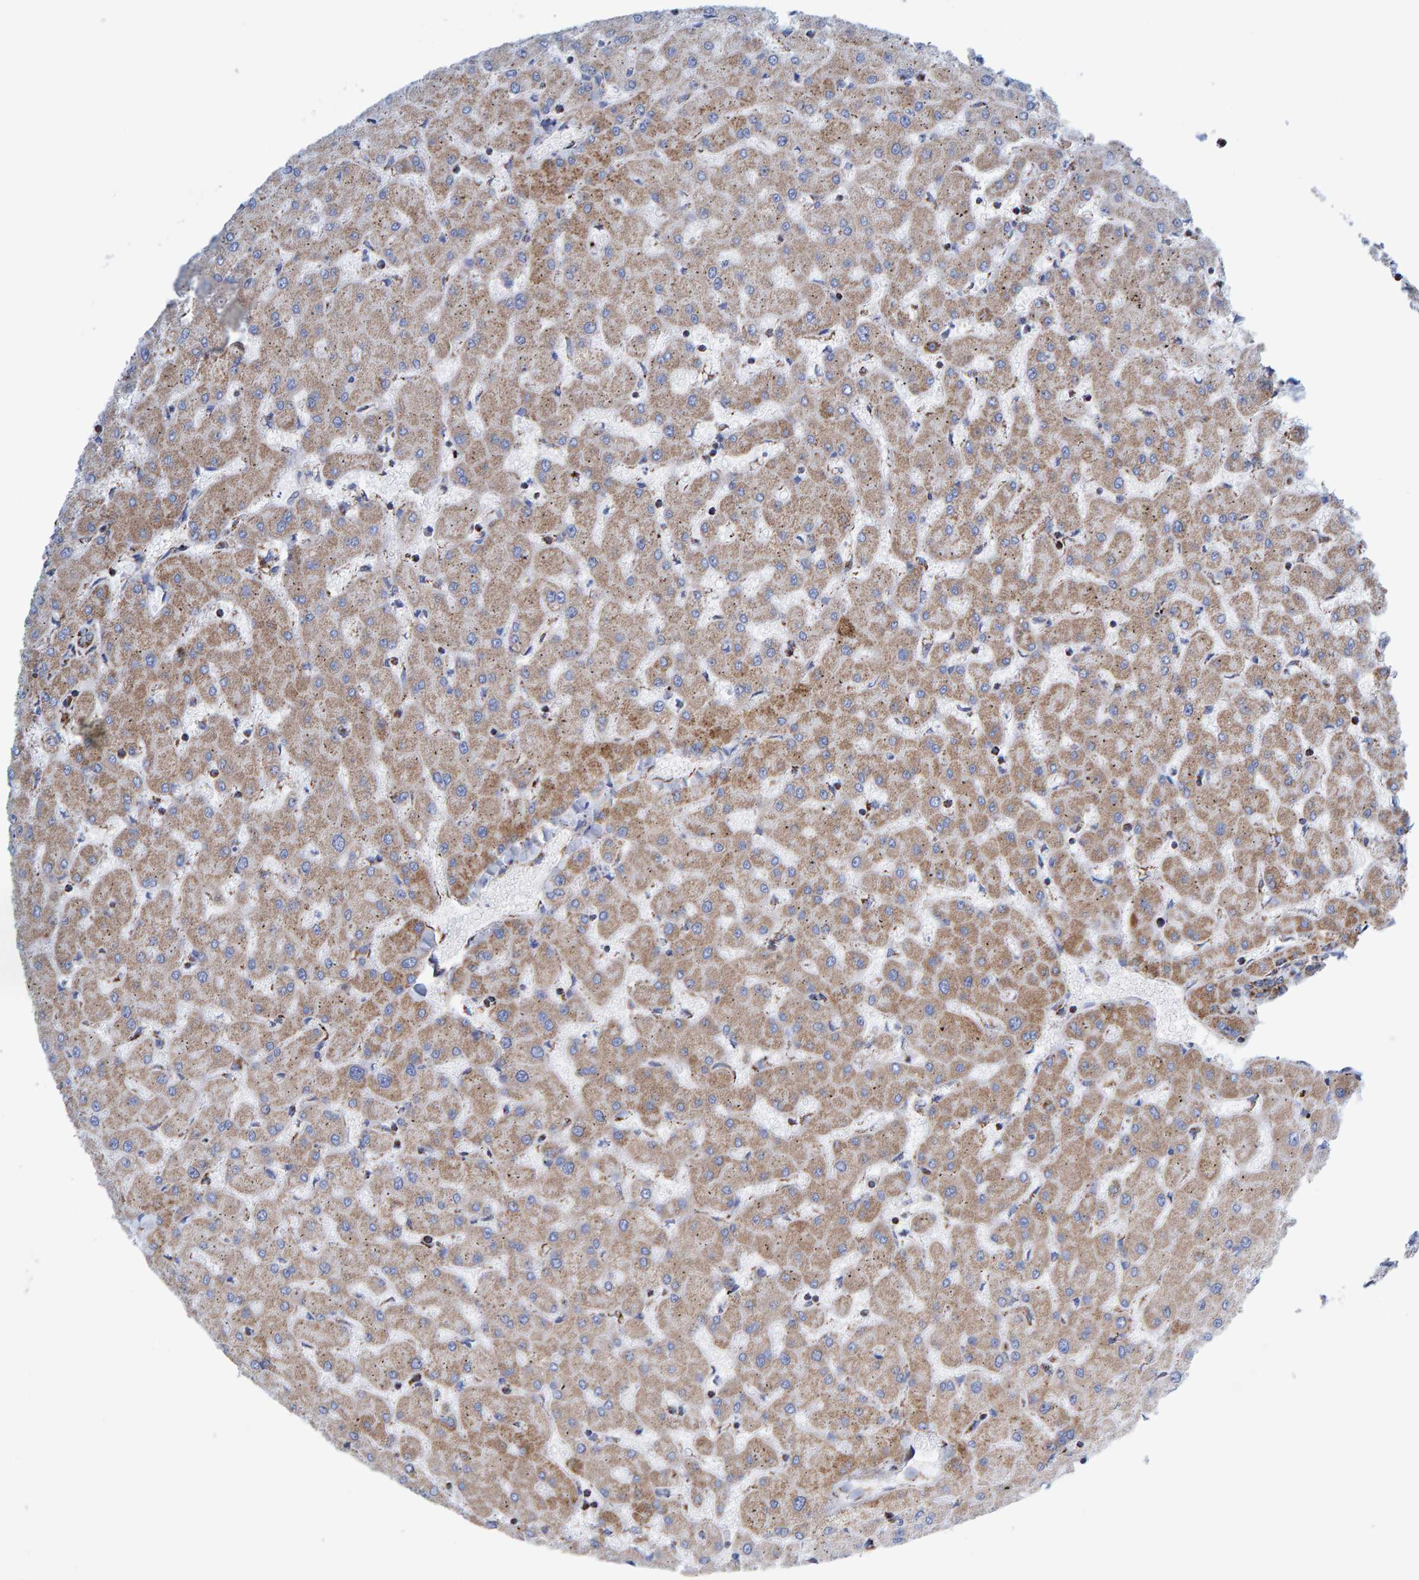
{"staining": {"intensity": "moderate", "quantity": ">75%", "location": "cytoplasmic/membranous"}, "tissue": "liver", "cell_type": "Cholangiocytes", "image_type": "normal", "snomed": [{"axis": "morphology", "description": "Normal tissue, NOS"}, {"axis": "topography", "description": "Liver"}], "caption": "The histopathology image reveals immunohistochemical staining of unremarkable liver. There is moderate cytoplasmic/membranous staining is seen in approximately >75% of cholangiocytes. Ihc stains the protein in brown and the nuclei are stained blue.", "gene": "ENSG00000262660", "patient": {"sex": "female", "age": 63}}